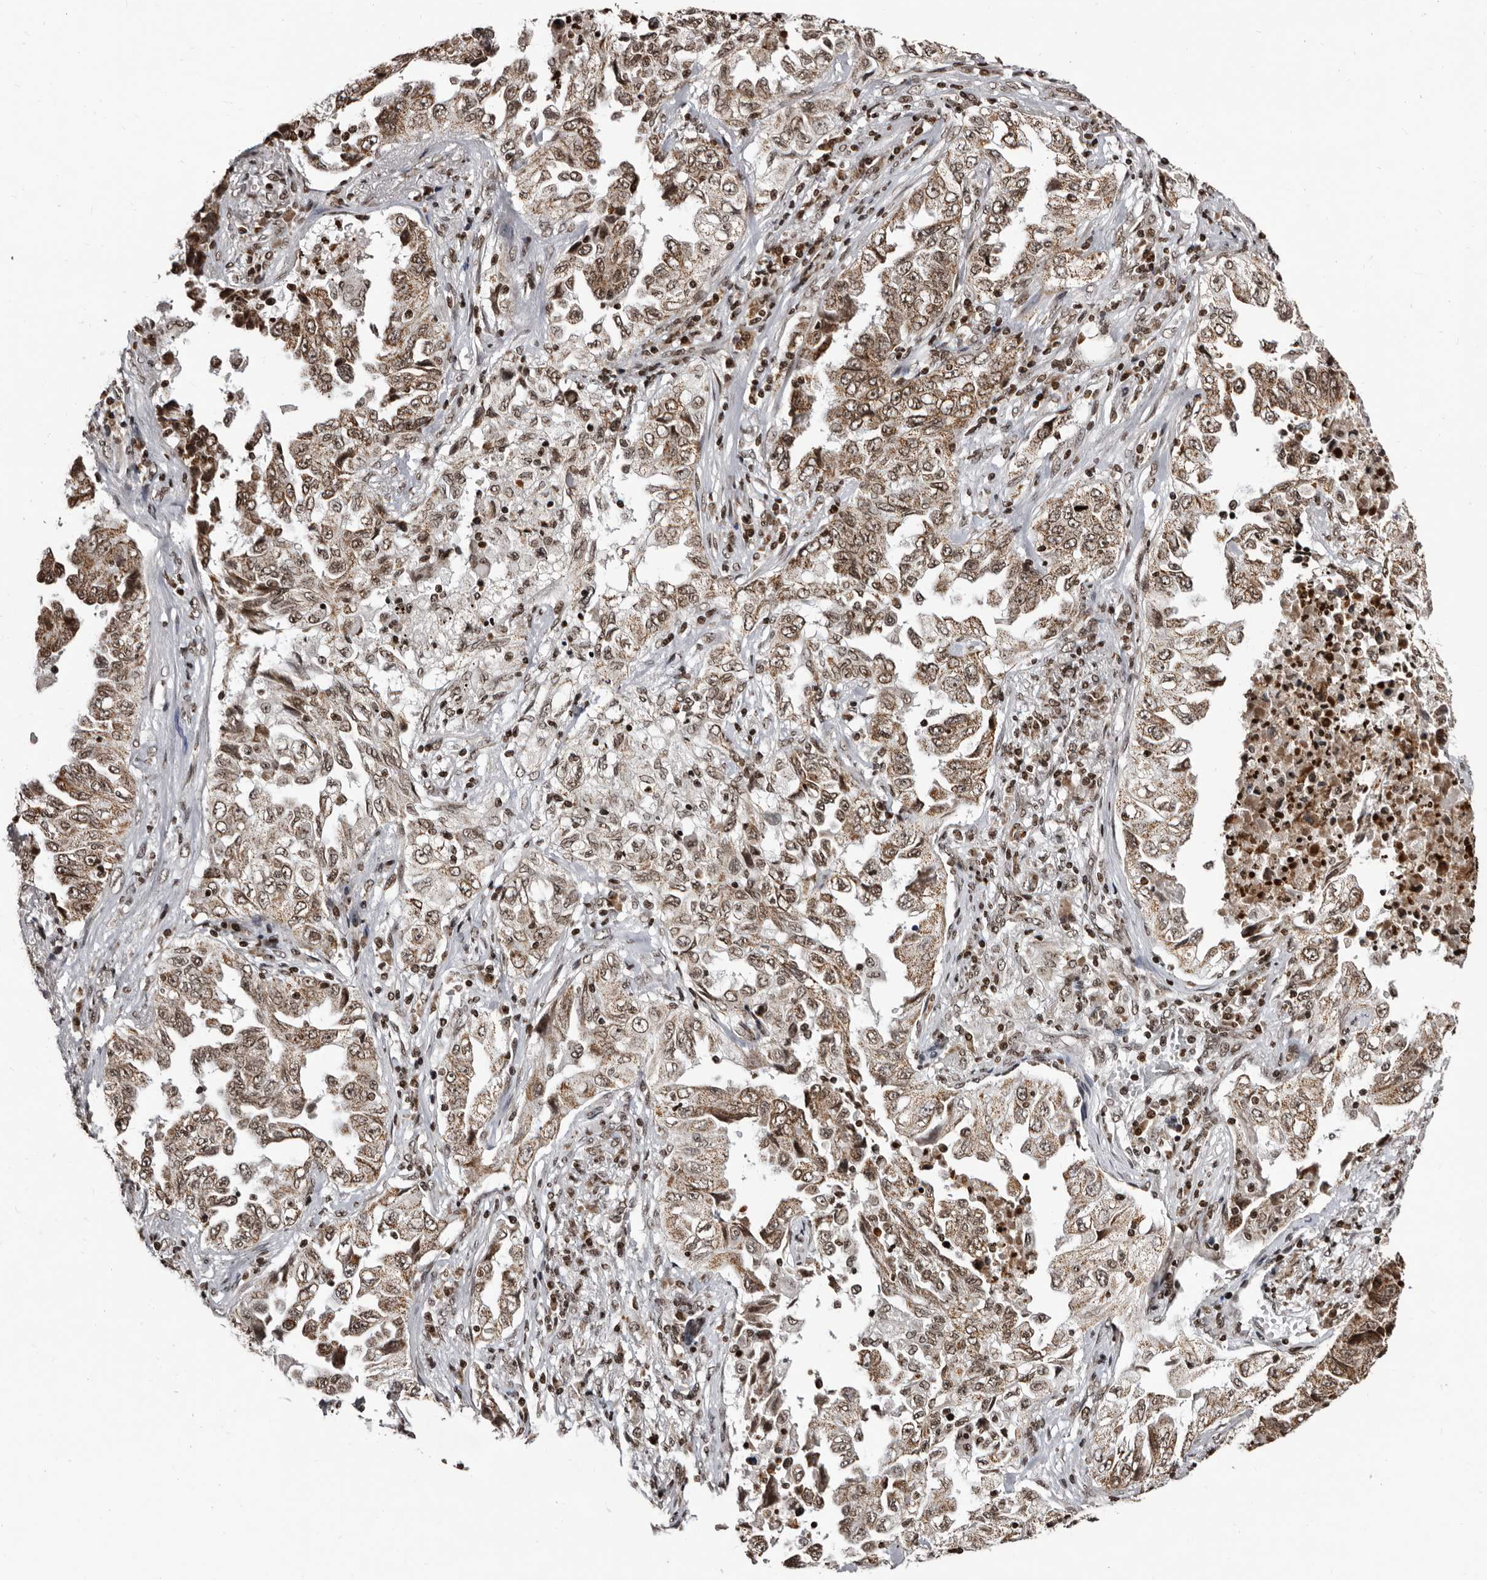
{"staining": {"intensity": "moderate", "quantity": ">75%", "location": "cytoplasmic/membranous,nuclear"}, "tissue": "lung cancer", "cell_type": "Tumor cells", "image_type": "cancer", "snomed": [{"axis": "morphology", "description": "Adenocarcinoma, NOS"}, {"axis": "topography", "description": "Lung"}], "caption": "Immunohistochemical staining of lung adenocarcinoma demonstrates medium levels of moderate cytoplasmic/membranous and nuclear expression in about >75% of tumor cells.", "gene": "THUMPD1", "patient": {"sex": "female", "age": 51}}